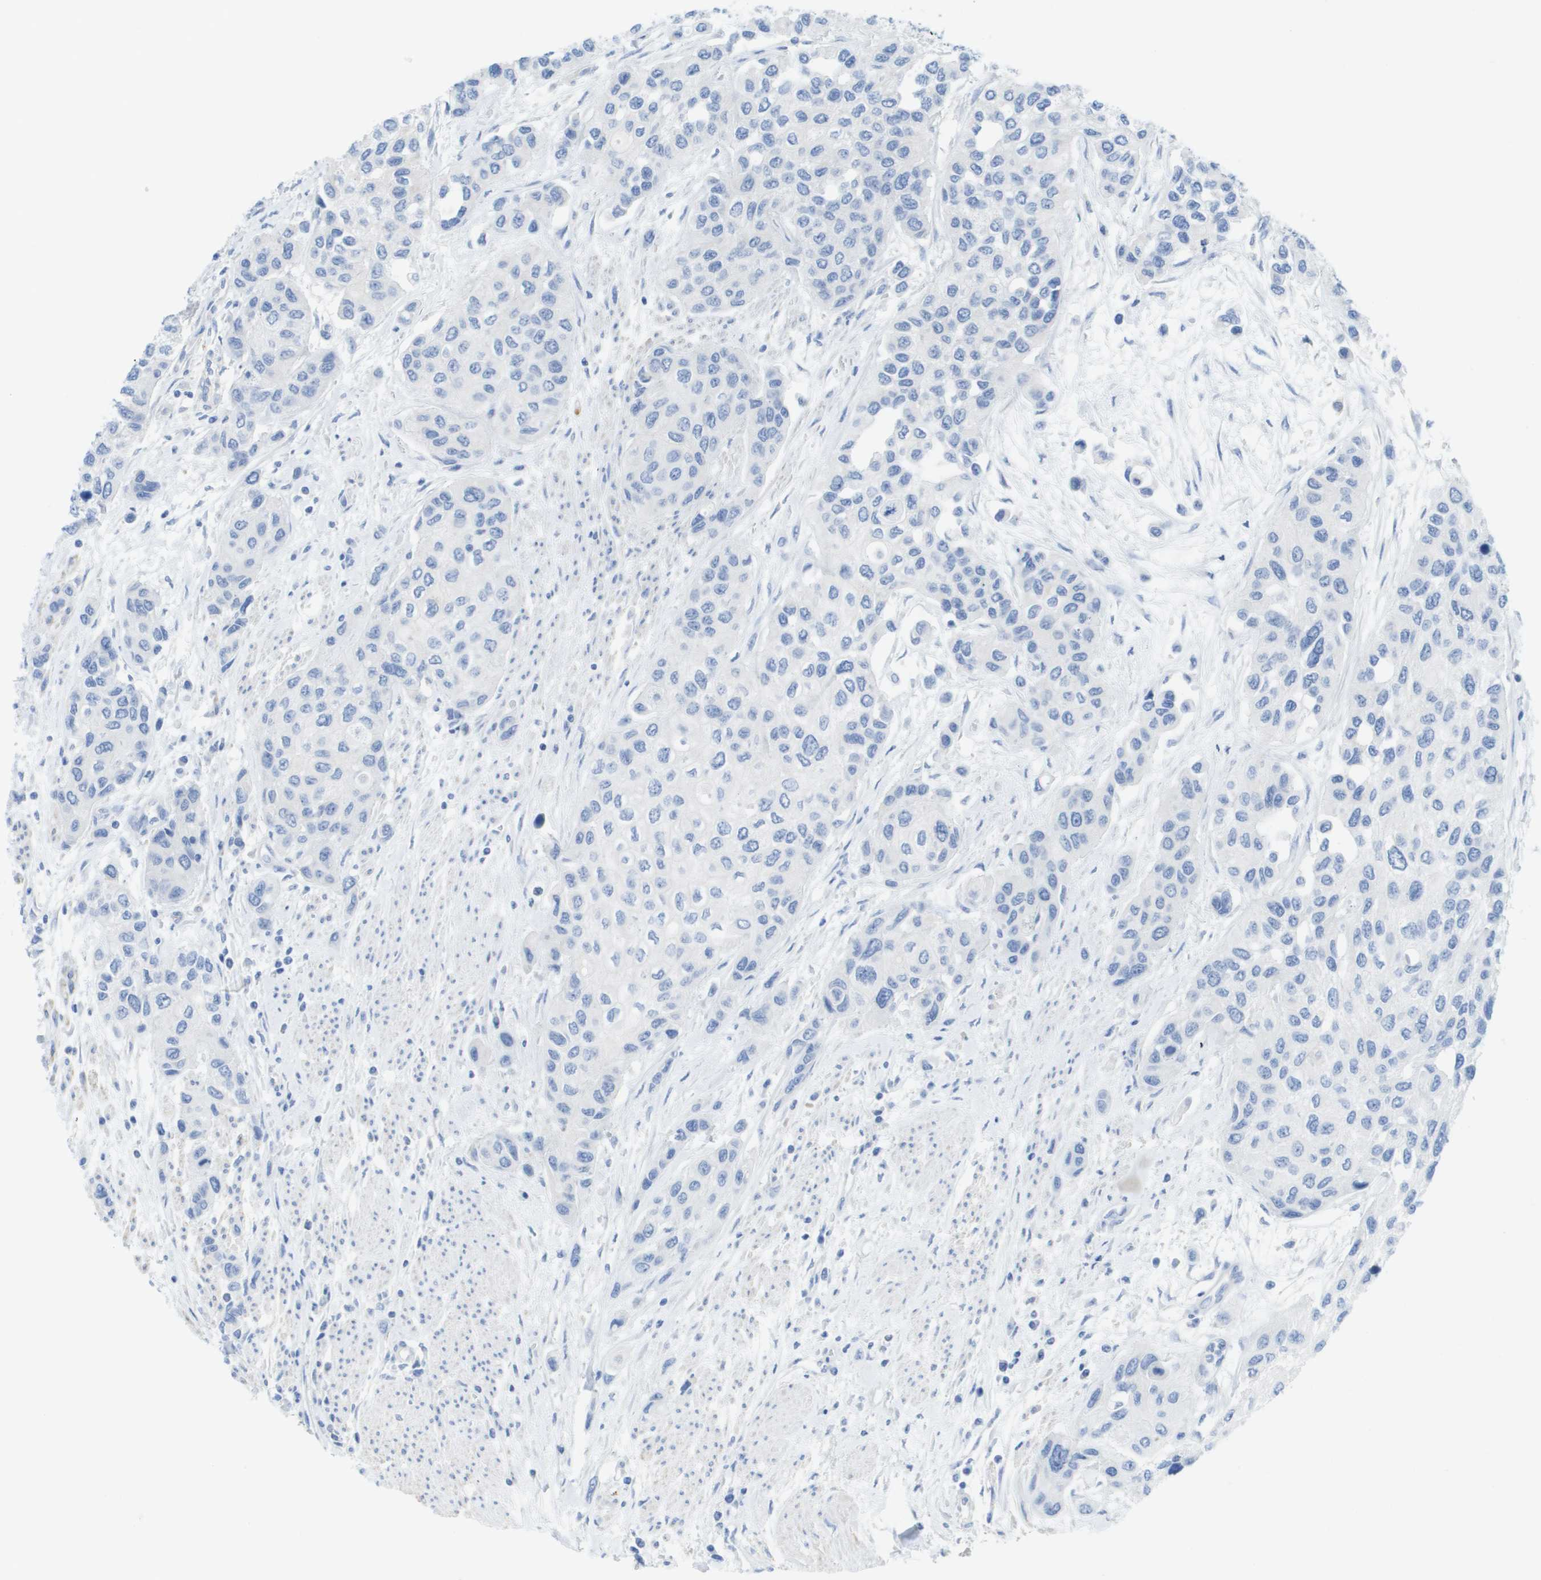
{"staining": {"intensity": "negative", "quantity": "none", "location": "none"}, "tissue": "urothelial cancer", "cell_type": "Tumor cells", "image_type": "cancer", "snomed": [{"axis": "morphology", "description": "Urothelial carcinoma, High grade"}, {"axis": "topography", "description": "Urinary bladder"}], "caption": "The immunohistochemistry (IHC) photomicrograph has no significant positivity in tumor cells of high-grade urothelial carcinoma tissue.", "gene": "MYL3", "patient": {"sex": "female", "age": 56}}